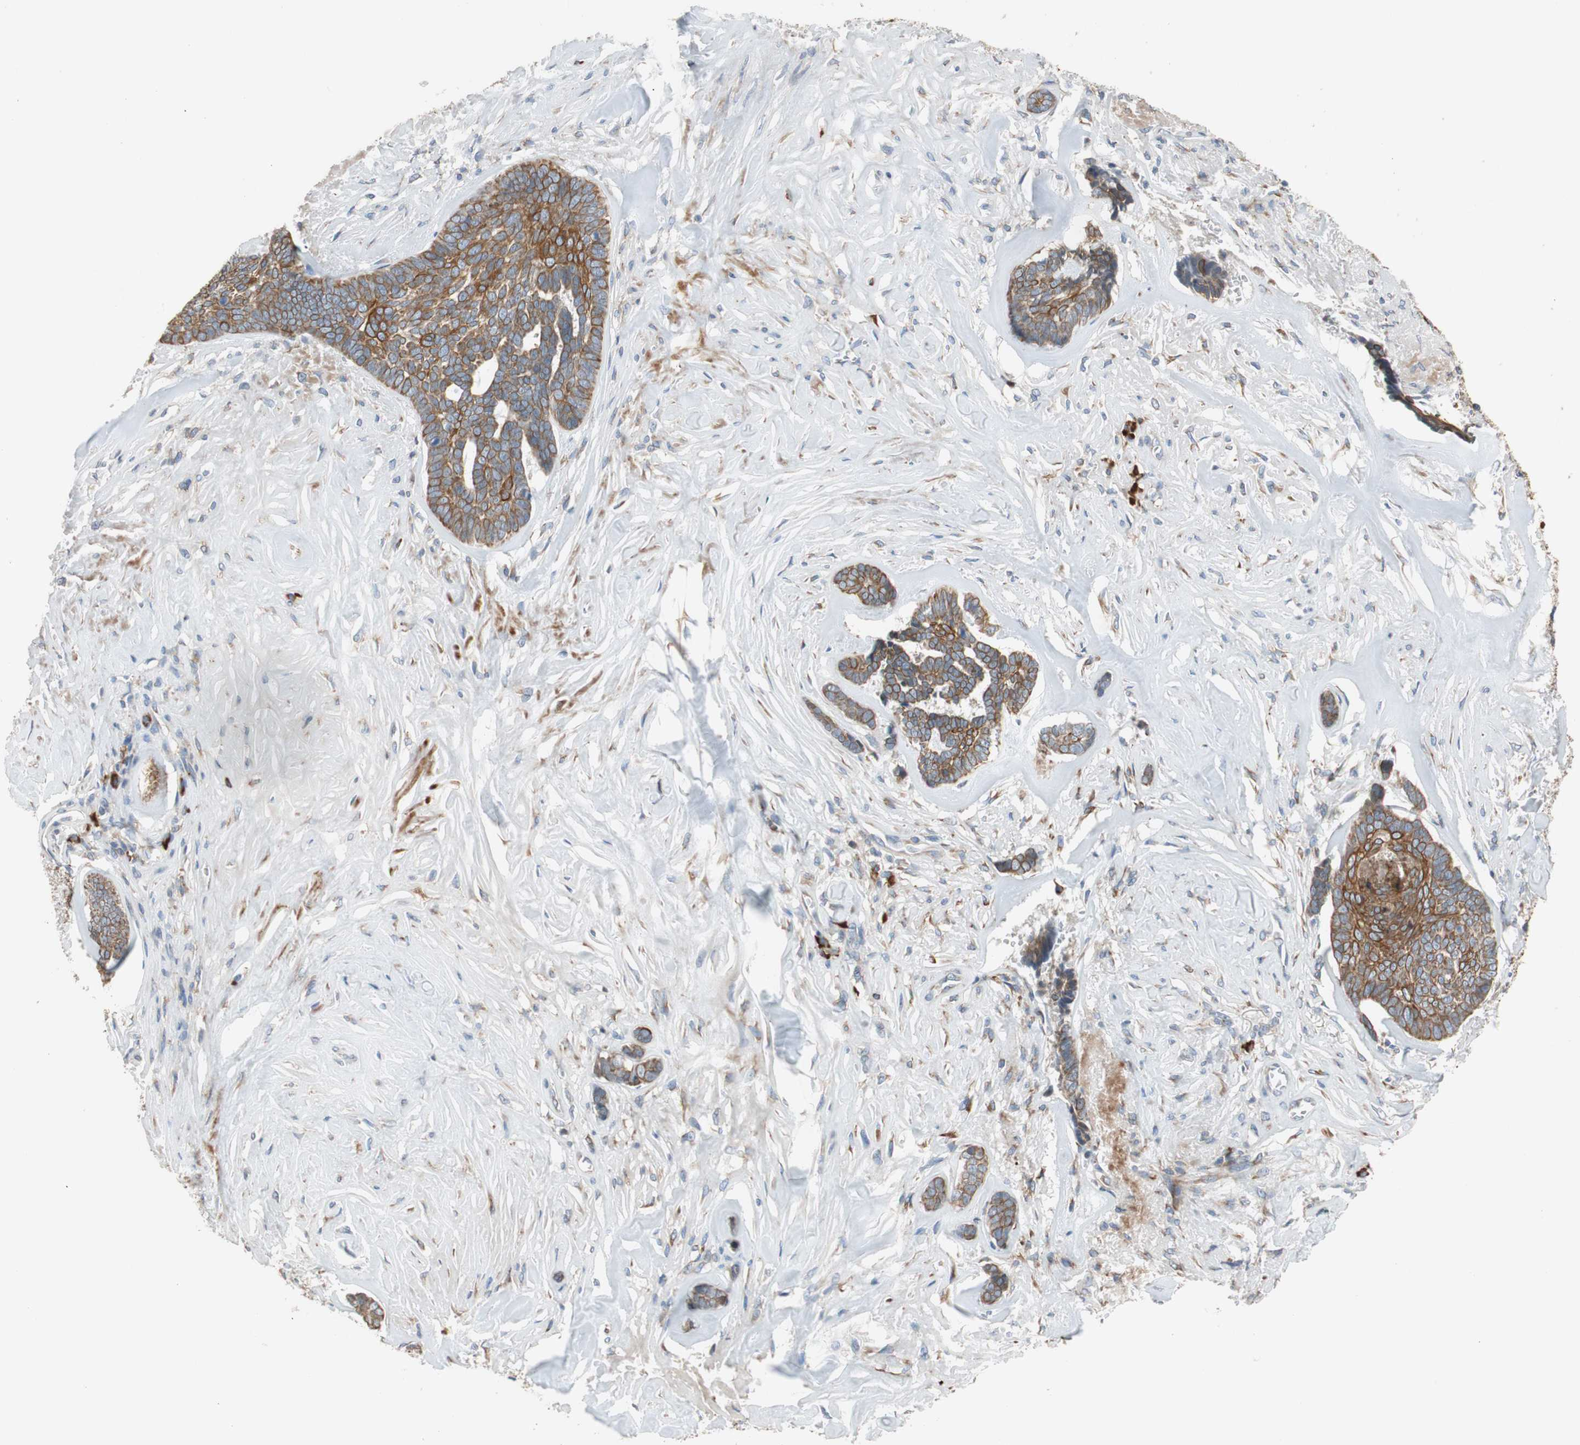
{"staining": {"intensity": "moderate", "quantity": ">75%", "location": "cytoplasmic/membranous"}, "tissue": "skin cancer", "cell_type": "Tumor cells", "image_type": "cancer", "snomed": [{"axis": "morphology", "description": "Basal cell carcinoma"}, {"axis": "topography", "description": "Skin"}], "caption": "IHC micrograph of neoplastic tissue: human basal cell carcinoma (skin) stained using immunohistochemistry (IHC) reveals medium levels of moderate protein expression localized specifically in the cytoplasmic/membranous of tumor cells, appearing as a cytoplasmic/membranous brown color.", "gene": "RPN2", "patient": {"sex": "male", "age": 84}}